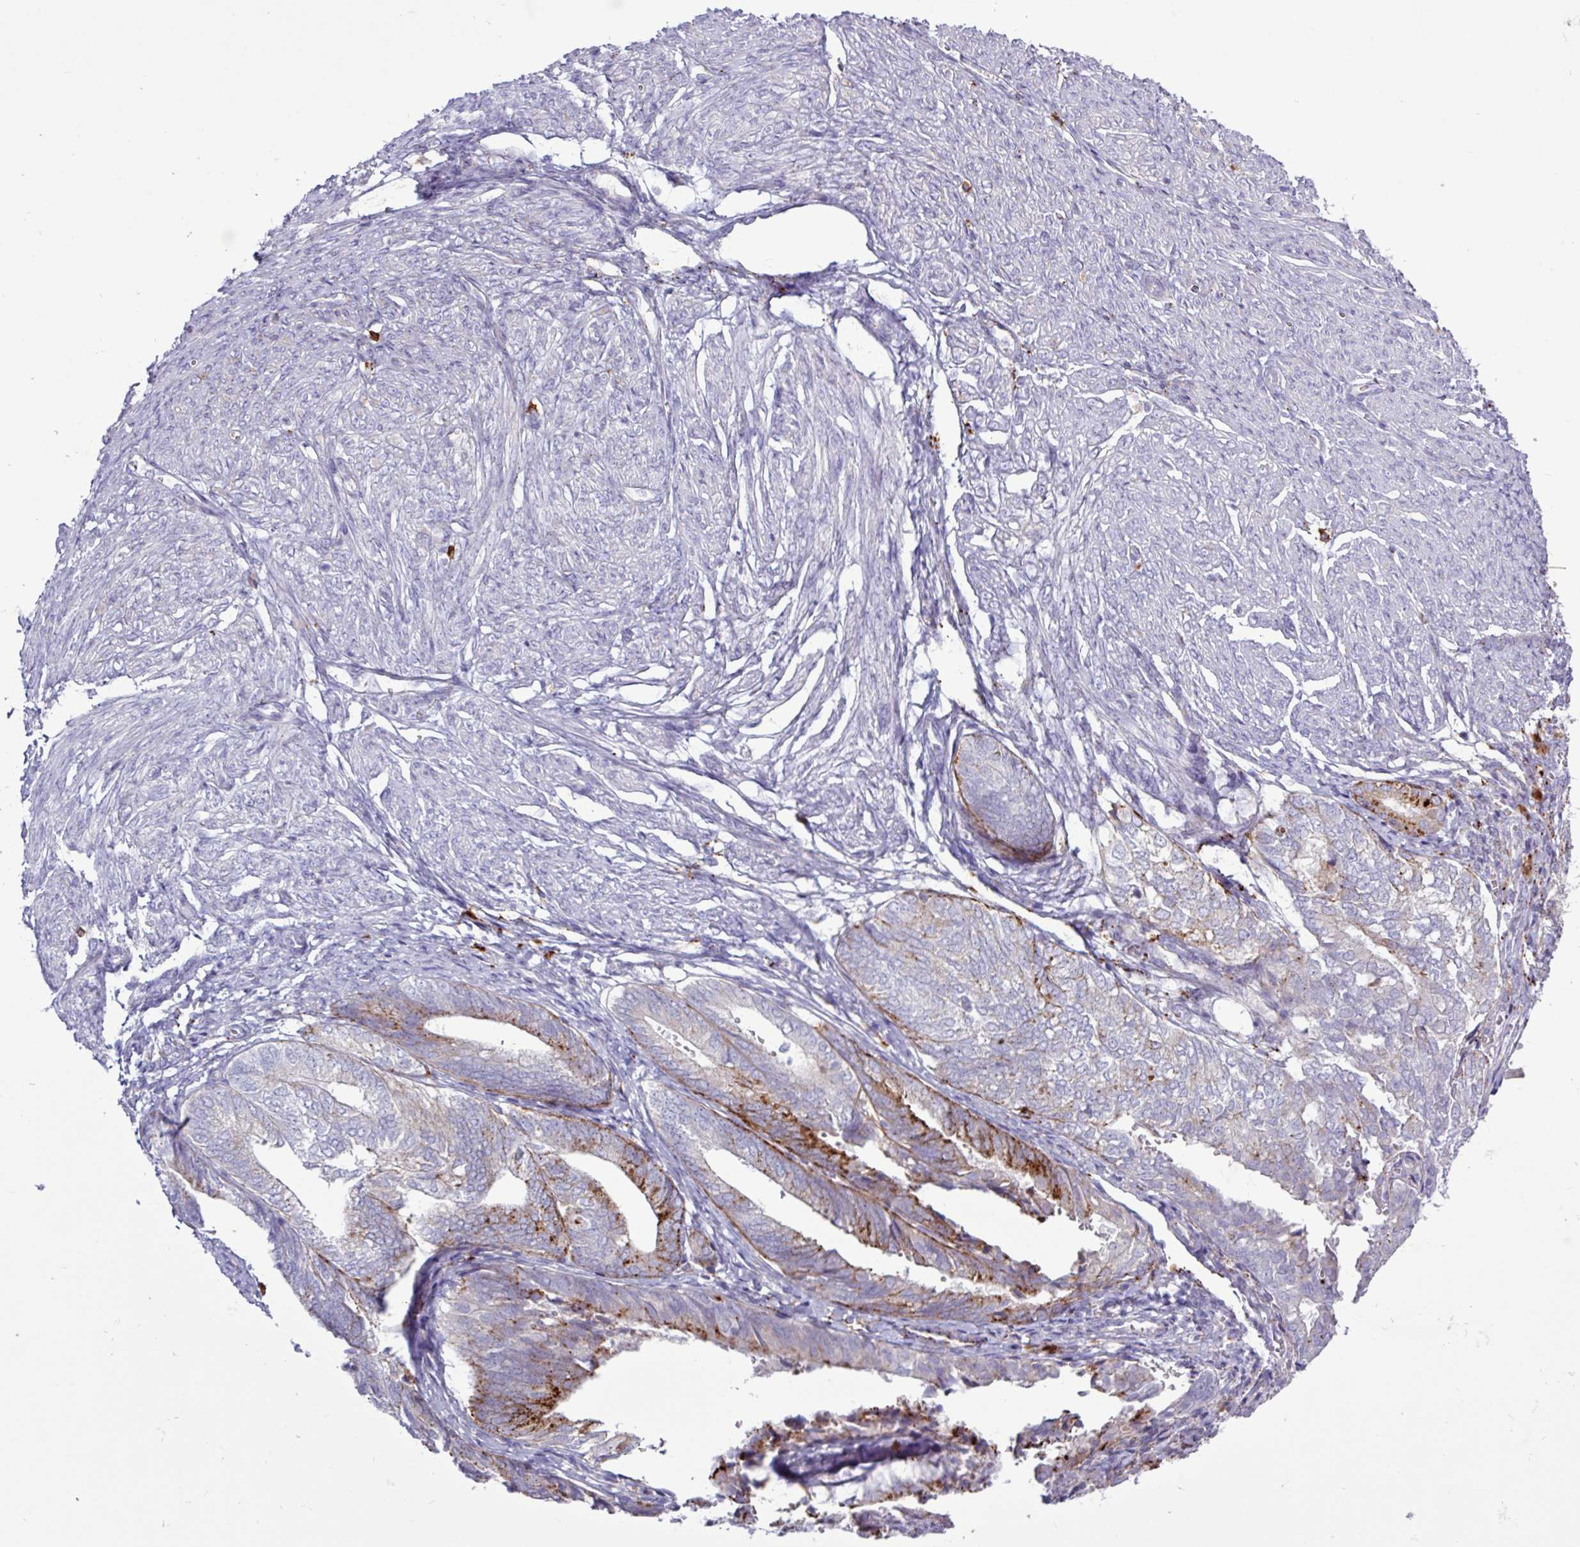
{"staining": {"intensity": "moderate", "quantity": "25%-75%", "location": "cytoplasmic/membranous"}, "tissue": "endometrial cancer", "cell_type": "Tumor cells", "image_type": "cancer", "snomed": [{"axis": "morphology", "description": "Adenocarcinoma, NOS"}, {"axis": "topography", "description": "Endometrium"}], "caption": "Immunohistochemistry (IHC) of human adenocarcinoma (endometrial) exhibits medium levels of moderate cytoplasmic/membranous expression in approximately 25%-75% of tumor cells. (IHC, brightfield microscopy, high magnification).", "gene": "AMIGO2", "patient": {"sex": "female", "age": 87}}